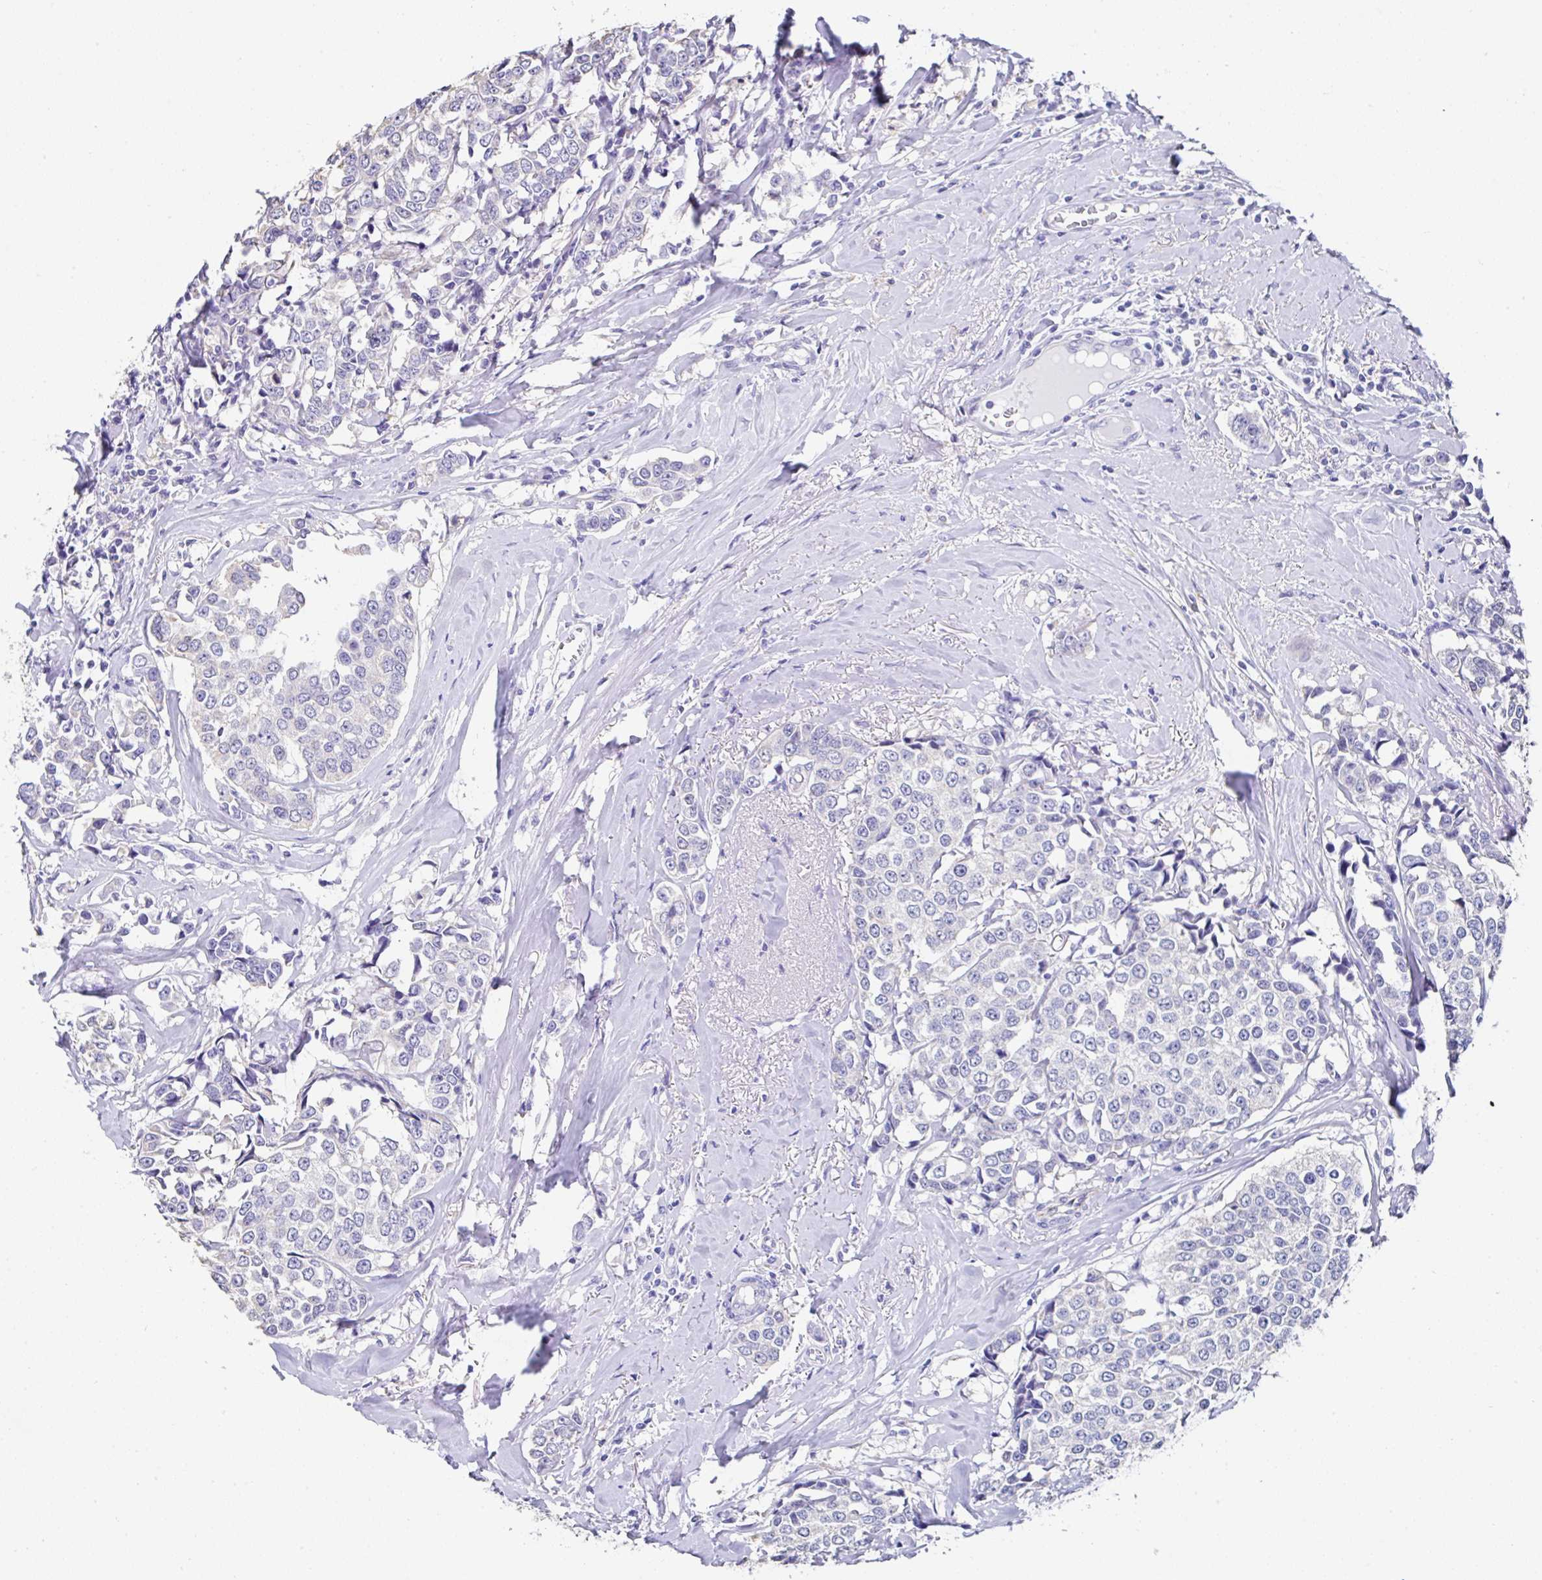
{"staining": {"intensity": "negative", "quantity": "none", "location": "none"}, "tissue": "breast cancer", "cell_type": "Tumor cells", "image_type": "cancer", "snomed": [{"axis": "morphology", "description": "Duct carcinoma"}, {"axis": "topography", "description": "Breast"}], "caption": "The immunohistochemistry histopathology image has no significant expression in tumor cells of breast cancer (infiltrating ductal carcinoma) tissue.", "gene": "TMPRSS11E", "patient": {"sex": "female", "age": 80}}